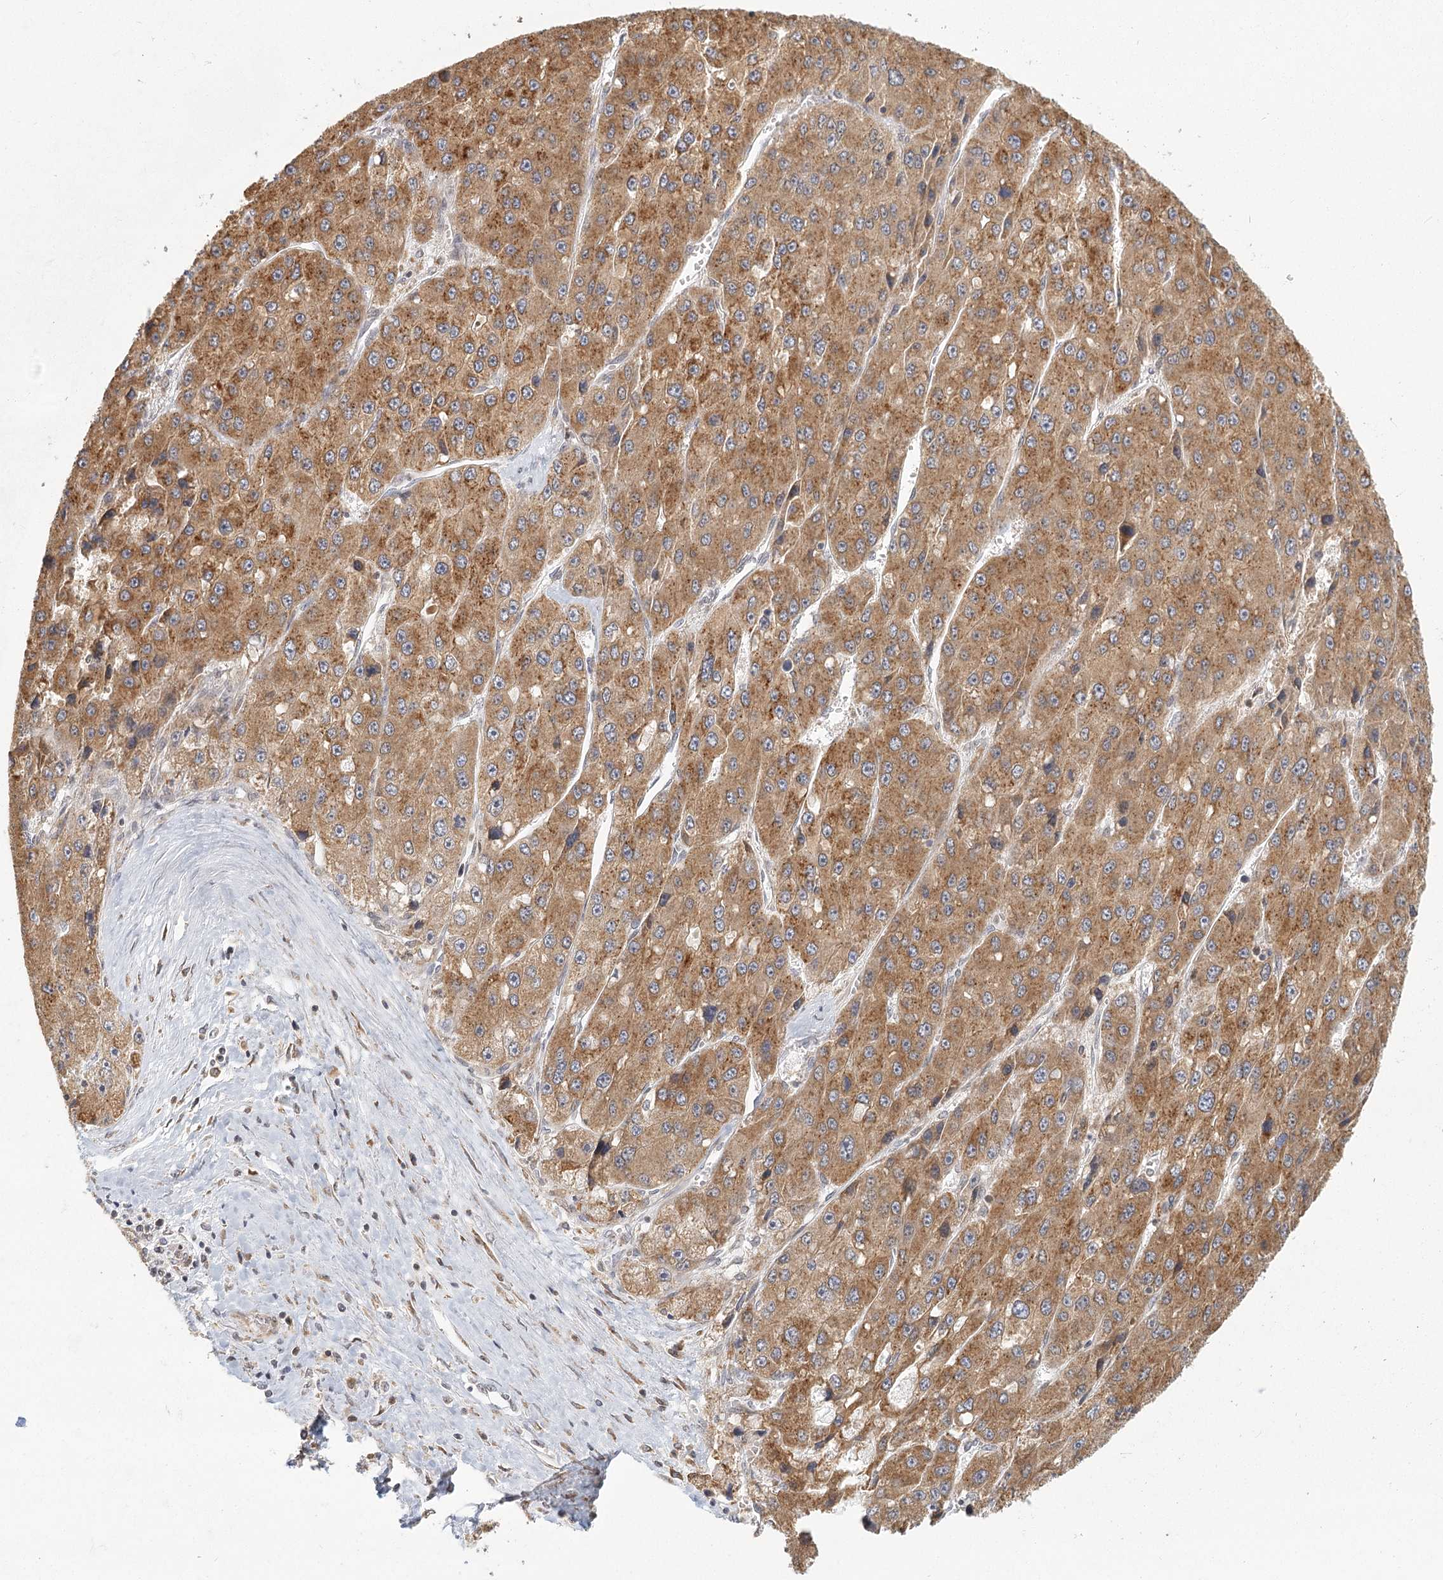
{"staining": {"intensity": "moderate", "quantity": ">75%", "location": "cytoplasmic/membranous"}, "tissue": "liver cancer", "cell_type": "Tumor cells", "image_type": "cancer", "snomed": [{"axis": "morphology", "description": "Carcinoma, Hepatocellular, NOS"}, {"axis": "topography", "description": "Liver"}], "caption": "Tumor cells exhibit moderate cytoplasmic/membranous expression in approximately >75% of cells in hepatocellular carcinoma (liver). The staining was performed using DAB, with brown indicating positive protein expression. Nuclei are stained blue with hematoxylin.", "gene": "LACTB", "patient": {"sex": "female", "age": 73}}